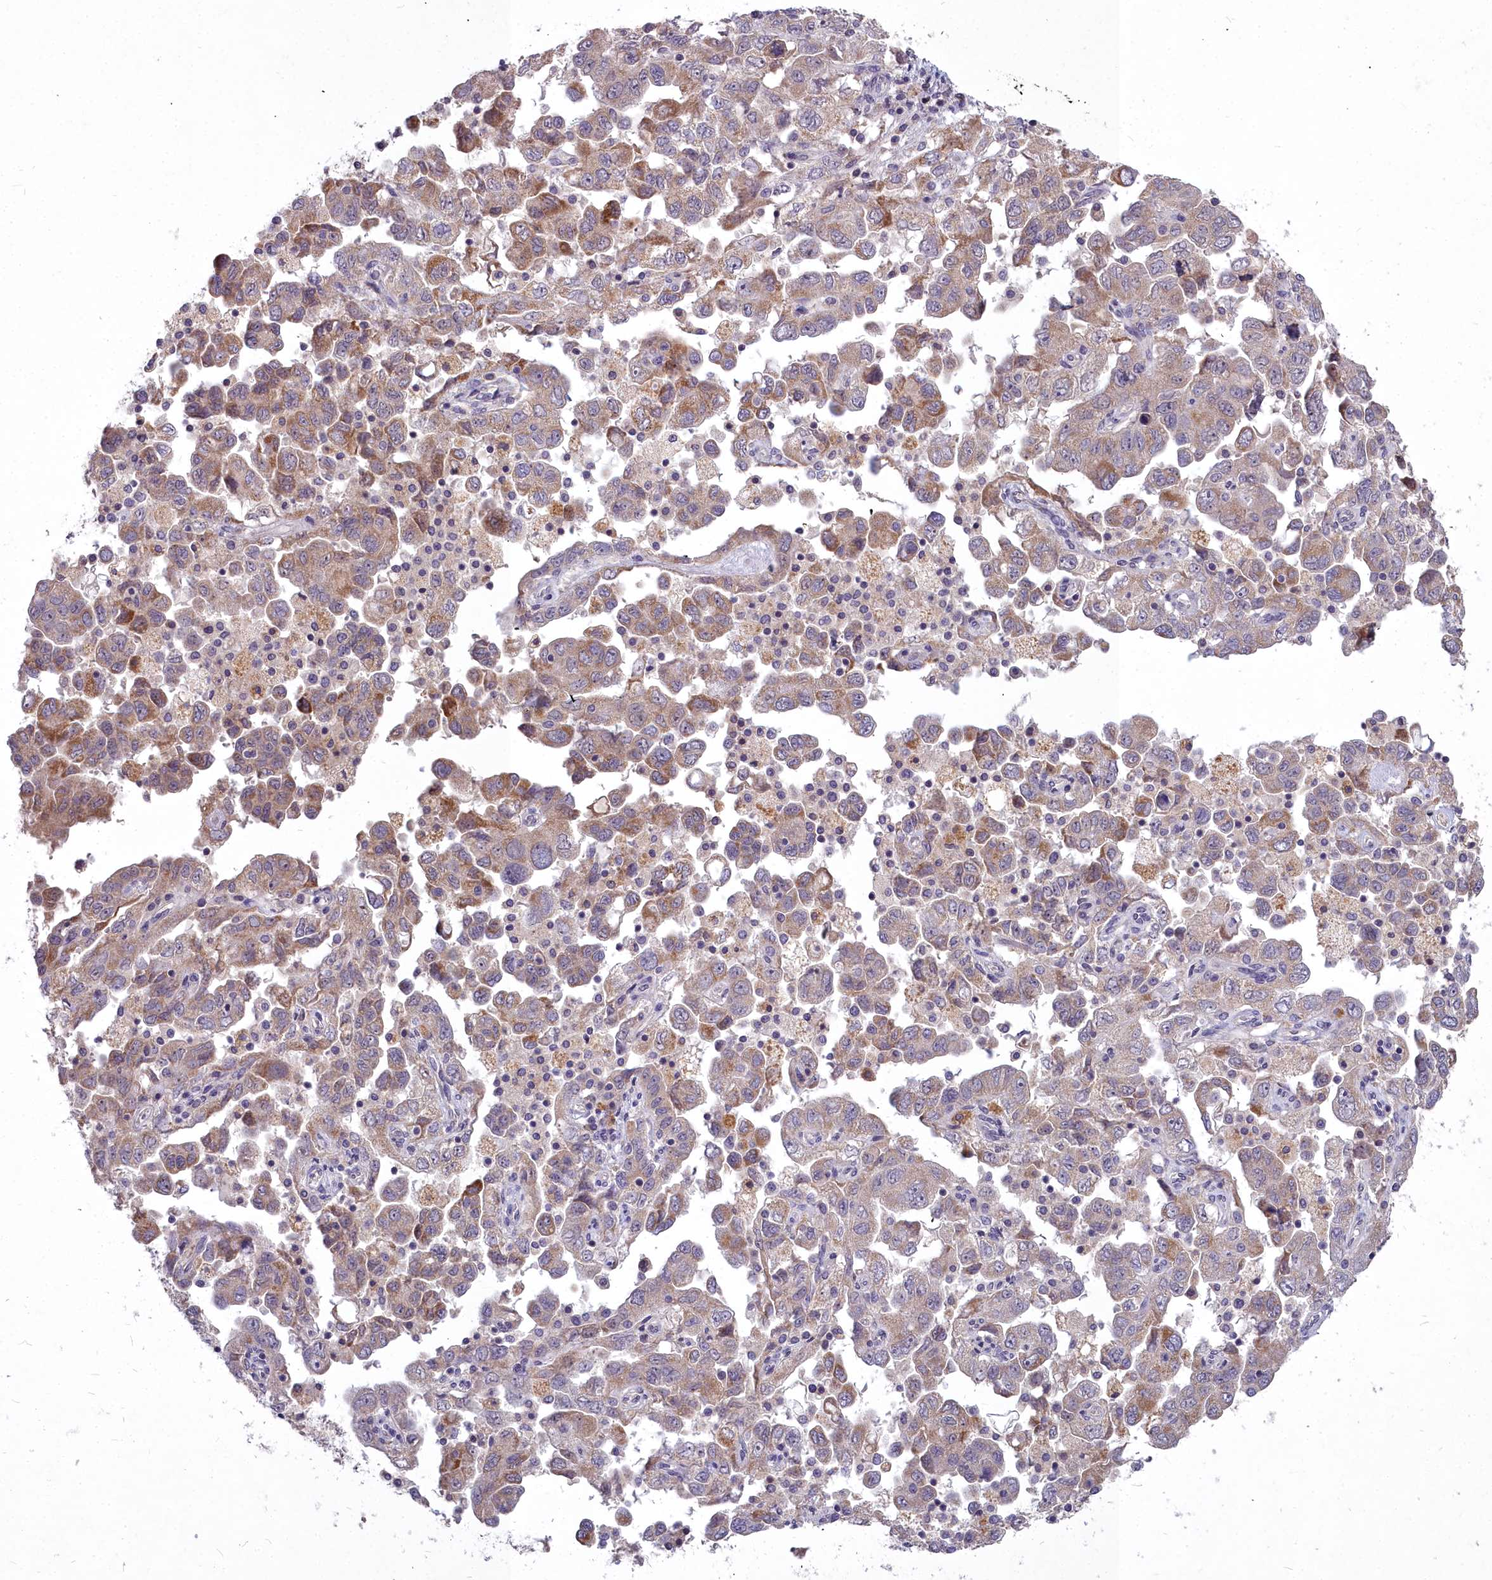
{"staining": {"intensity": "moderate", "quantity": "25%-75%", "location": "cytoplasmic/membranous"}, "tissue": "ovarian cancer", "cell_type": "Tumor cells", "image_type": "cancer", "snomed": [{"axis": "morphology", "description": "Carcinoma, NOS"}, {"axis": "morphology", "description": "Cystadenocarcinoma, serous, NOS"}, {"axis": "topography", "description": "Ovary"}], "caption": "IHC staining of ovarian carcinoma, which displays medium levels of moderate cytoplasmic/membranous staining in about 25%-75% of tumor cells indicating moderate cytoplasmic/membranous protein staining. The staining was performed using DAB (3,3'-diaminobenzidine) (brown) for protein detection and nuclei were counterstained in hematoxylin (blue).", "gene": "MICU2", "patient": {"sex": "female", "age": 69}}